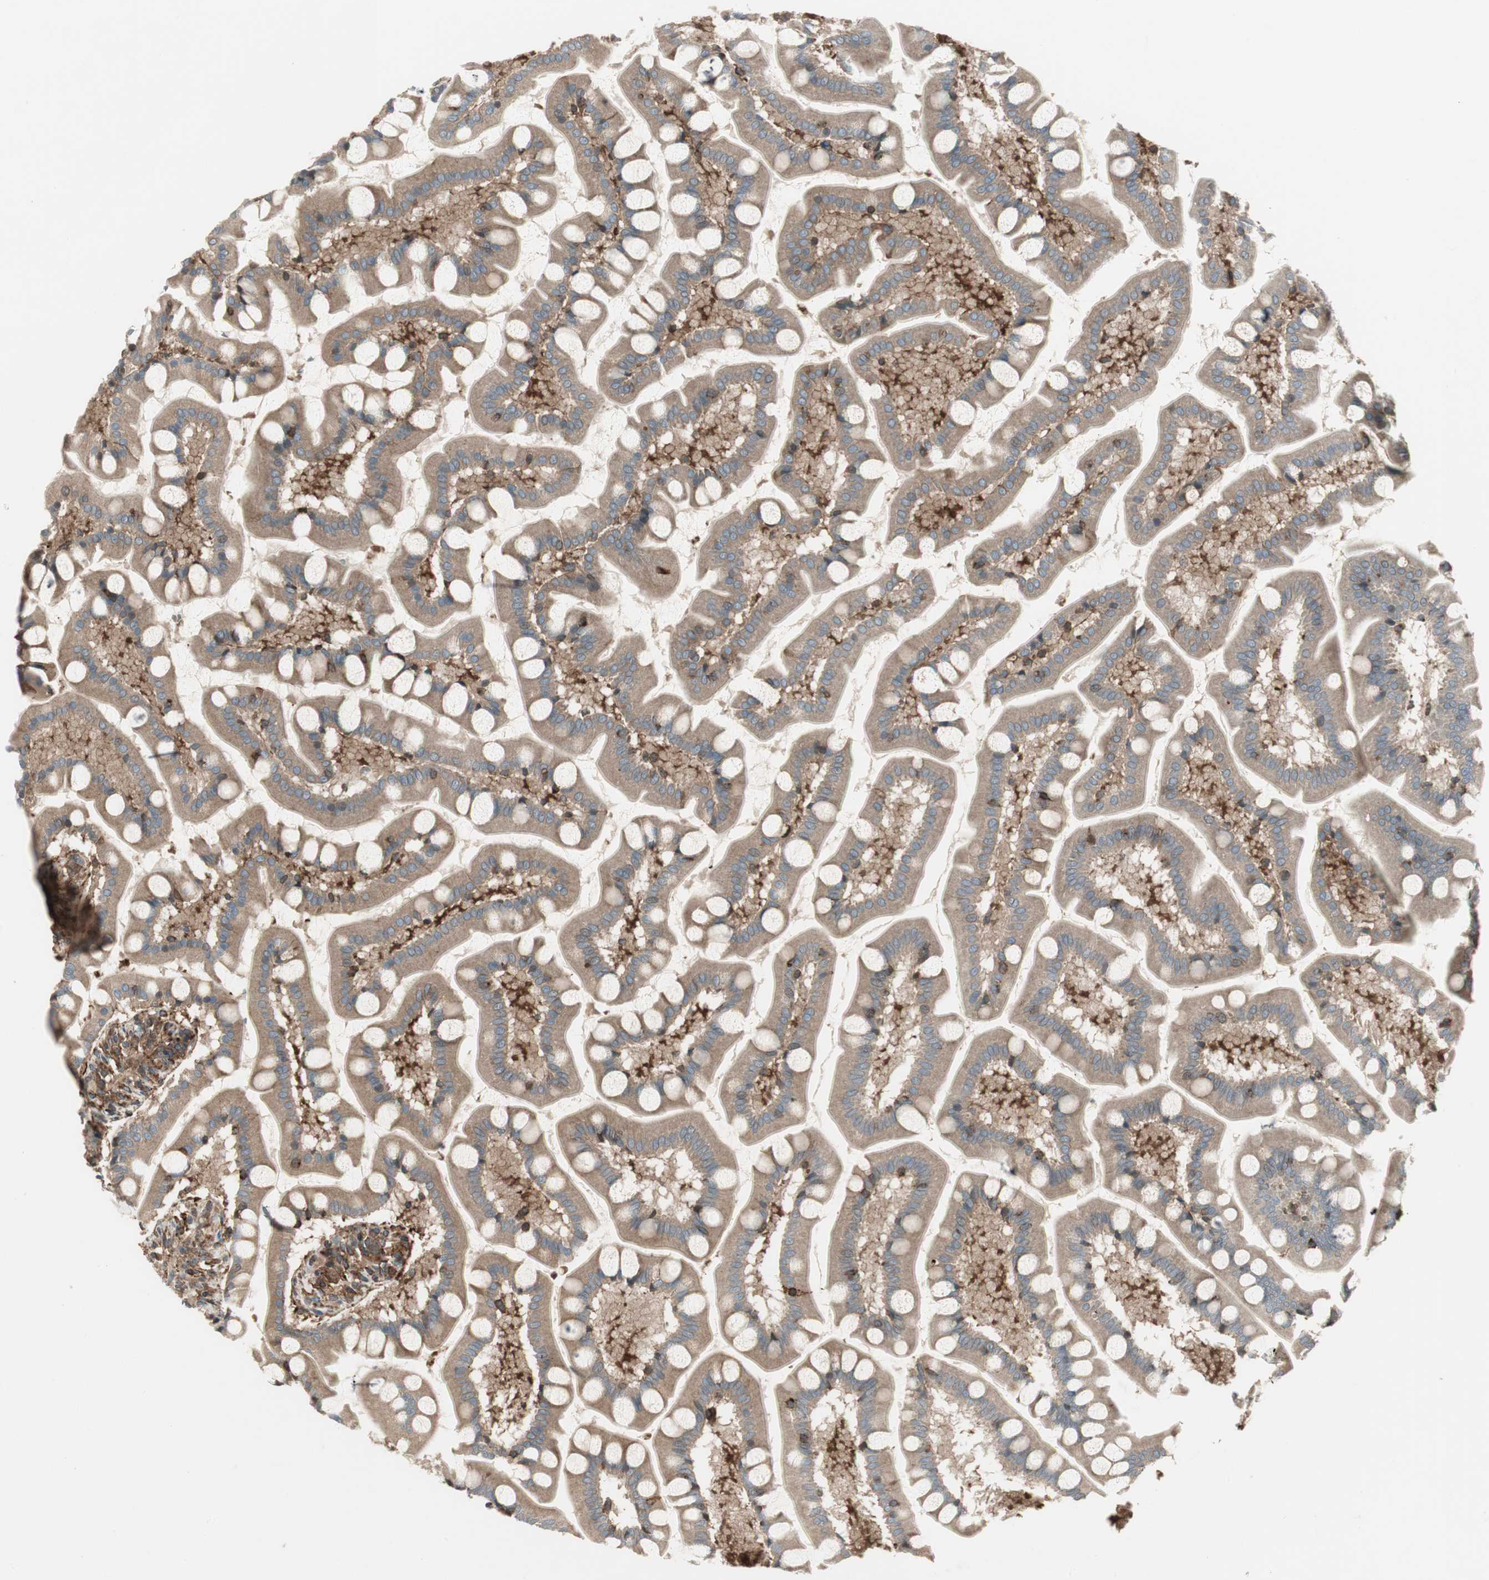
{"staining": {"intensity": "moderate", "quantity": ">75%", "location": "cytoplasmic/membranous"}, "tissue": "small intestine", "cell_type": "Glandular cells", "image_type": "normal", "snomed": [{"axis": "morphology", "description": "Normal tissue, NOS"}, {"axis": "topography", "description": "Small intestine"}], "caption": "Immunohistochemical staining of normal human small intestine demonstrates moderate cytoplasmic/membranous protein expression in about >75% of glandular cells. The protein of interest is stained brown, and the nuclei are stained in blue (DAB IHC with brightfield microscopy, high magnification).", "gene": "PRKG1", "patient": {"sex": "male", "age": 41}}